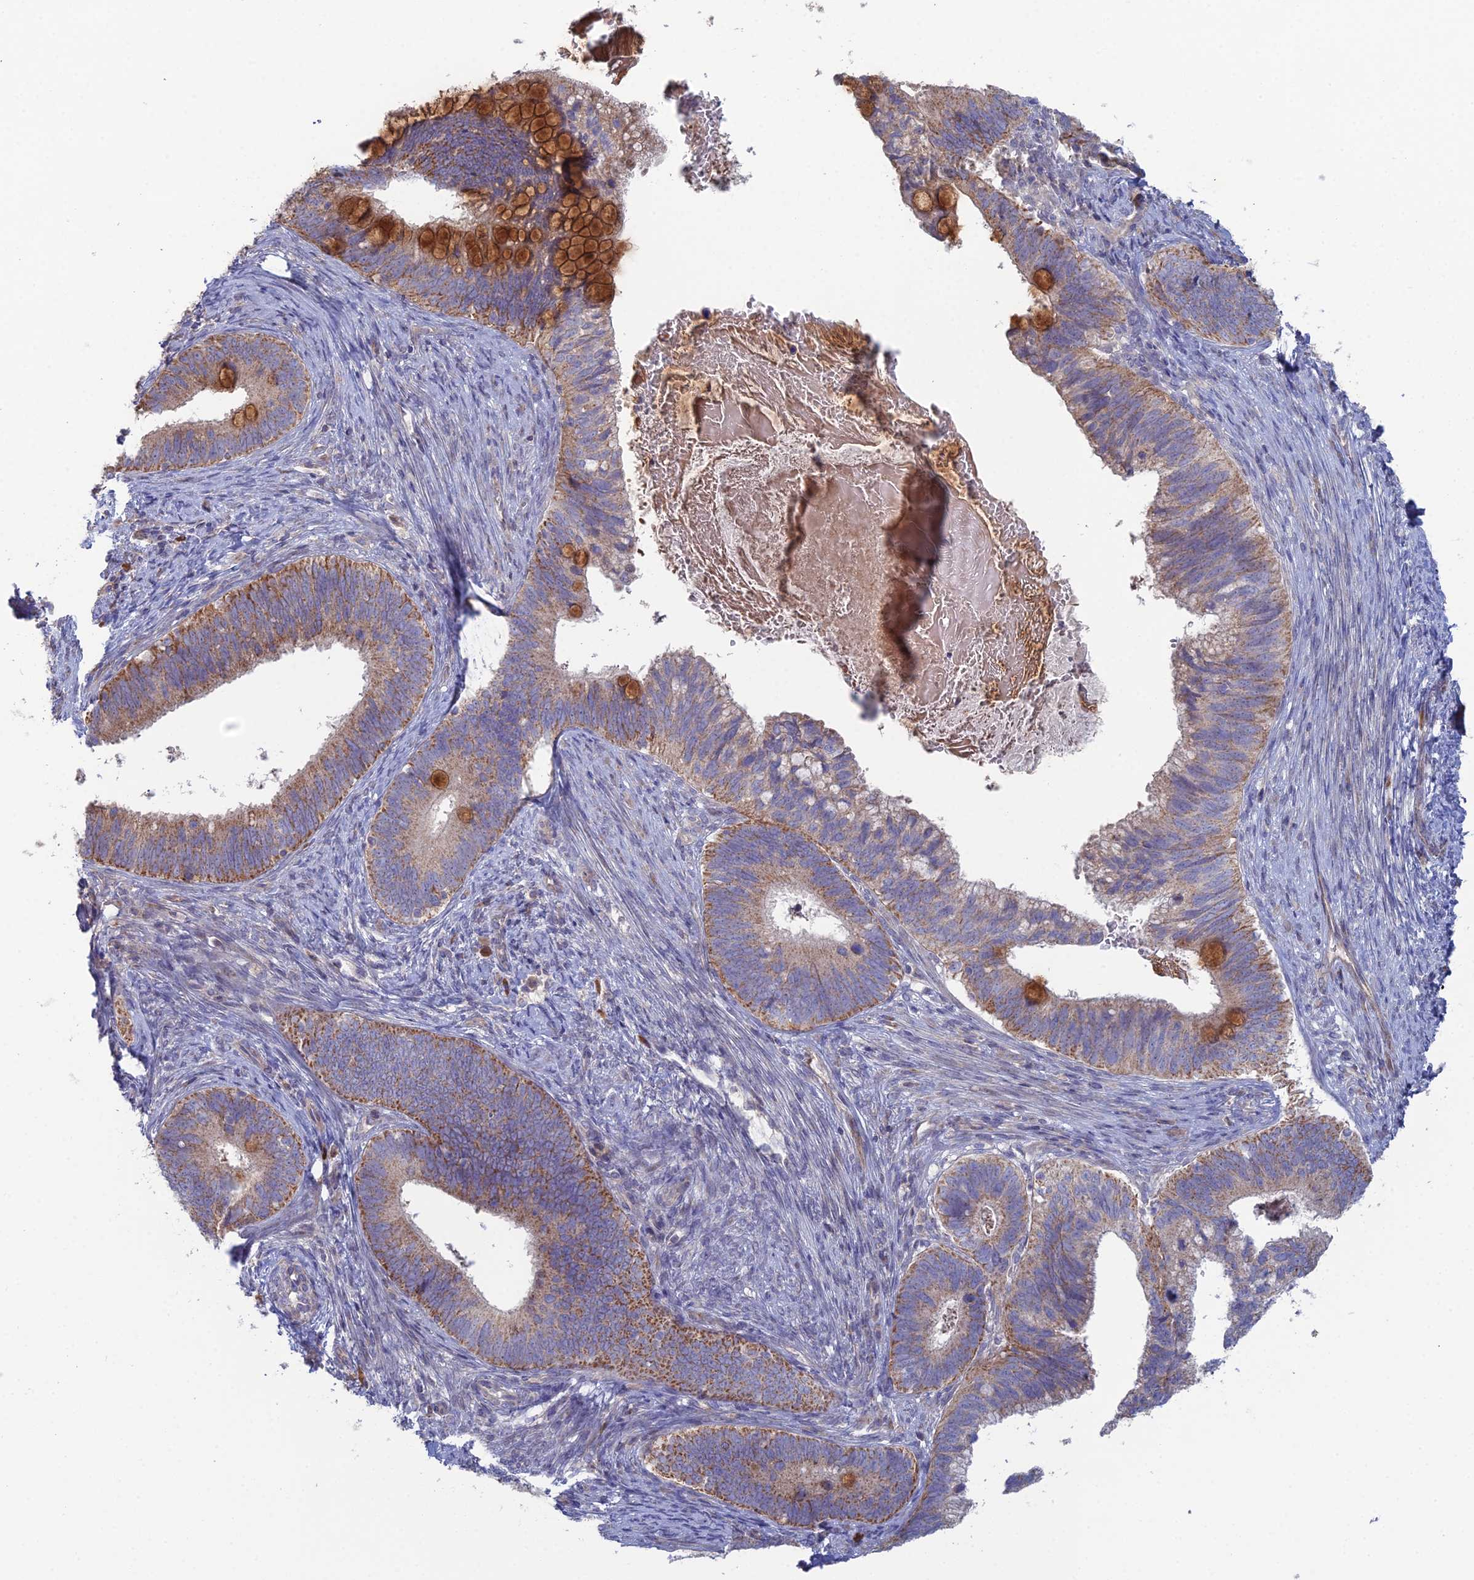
{"staining": {"intensity": "moderate", "quantity": ">75%", "location": "cytoplasmic/membranous"}, "tissue": "cervical cancer", "cell_type": "Tumor cells", "image_type": "cancer", "snomed": [{"axis": "morphology", "description": "Adenocarcinoma, NOS"}, {"axis": "topography", "description": "Cervix"}], "caption": "Immunohistochemistry histopathology image of human cervical cancer (adenocarcinoma) stained for a protein (brown), which shows medium levels of moderate cytoplasmic/membranous expression in about >75% of tumor cells.", "gene": "ARL16", "patient": {"sex": "female", "age": 42}}